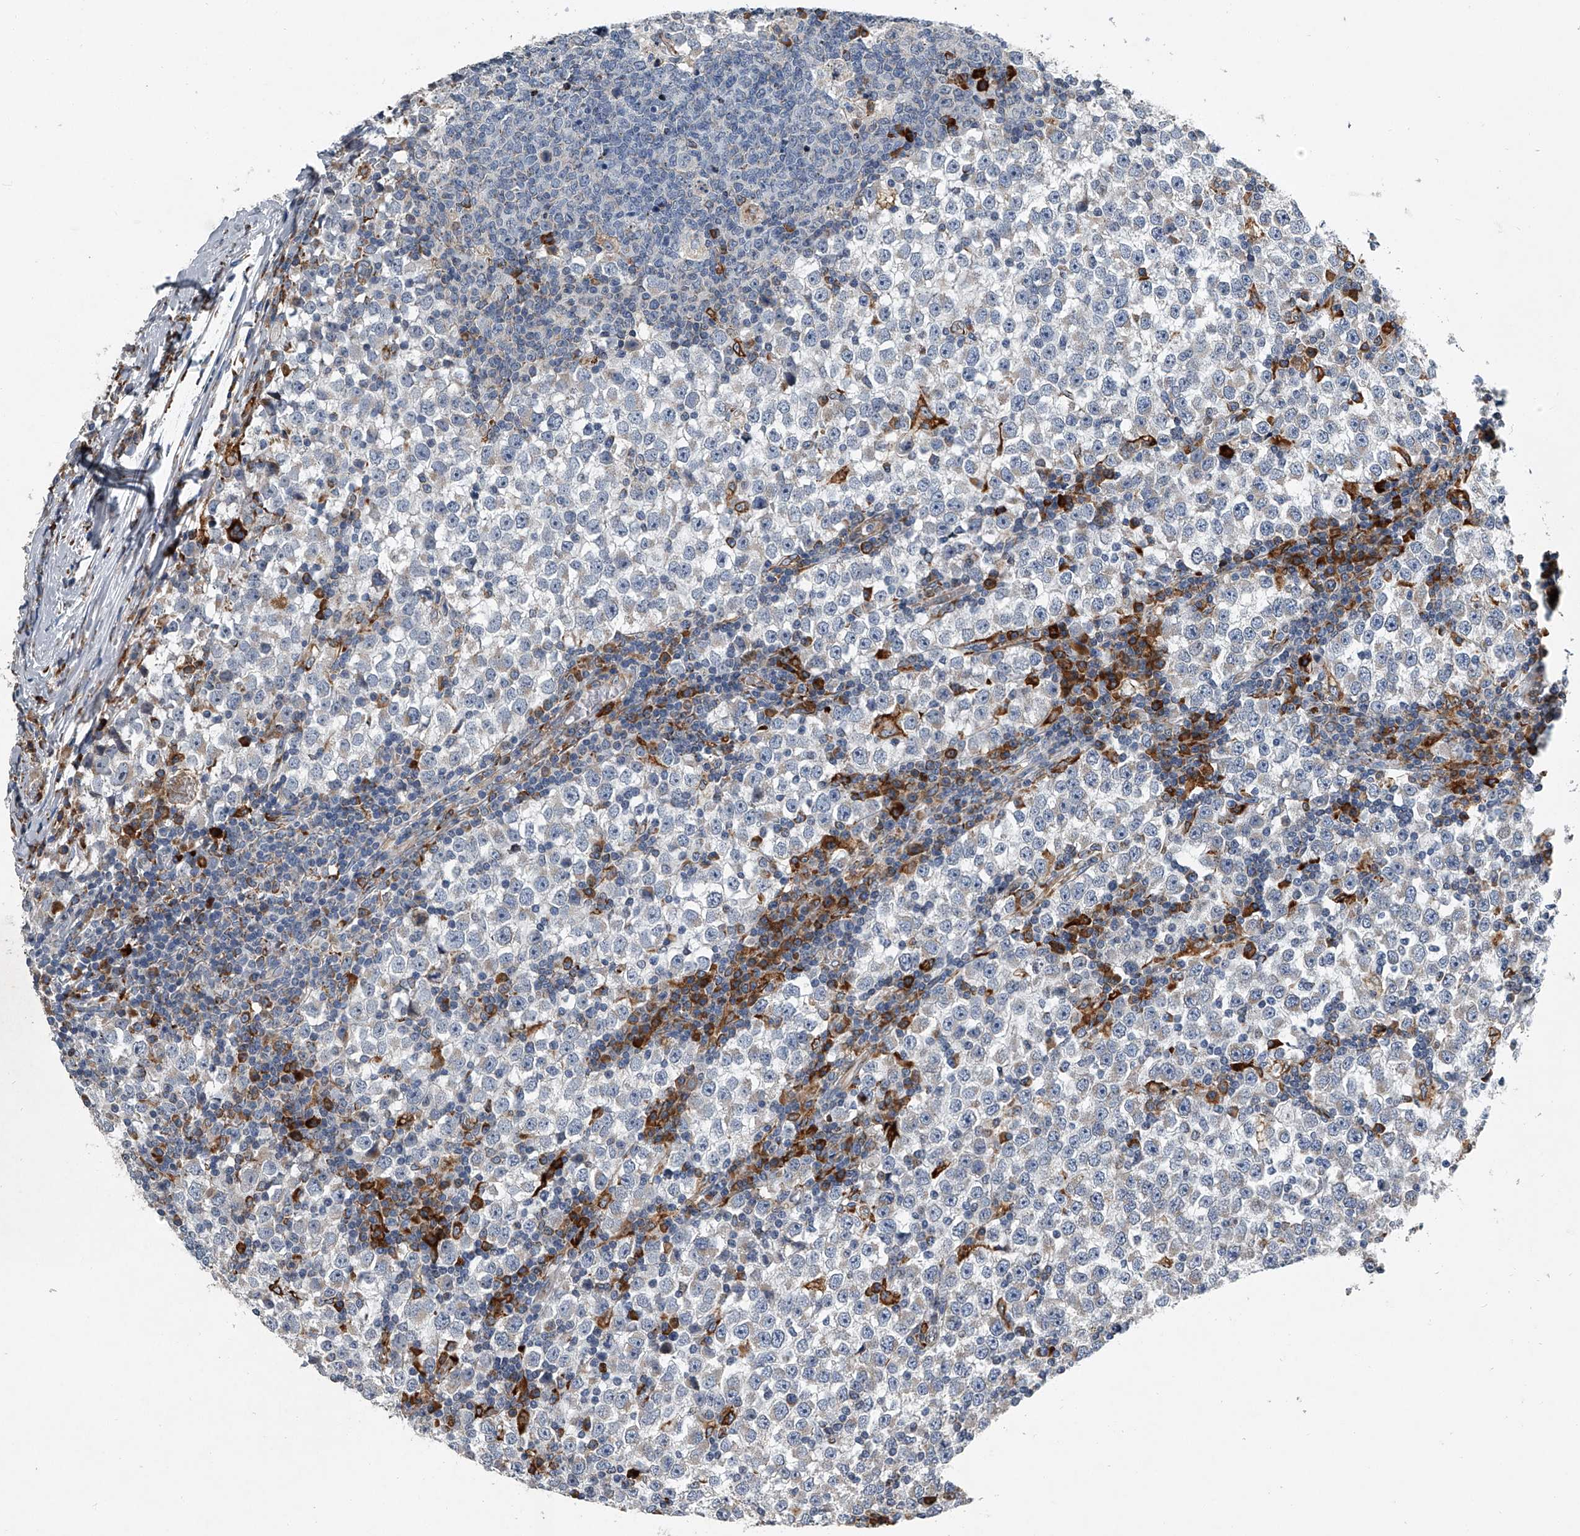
{"staining": {"intensity": "negative", "quantity": "none", "location": "none"}, "tissue": "testis cancer", "cell_type": "Tumor cells", "image_type": "cancer", "snomed": [{"axis": "morphology", "description": "Seminoma, NOS"}, {"axis": "topography", "description": "Testis"}], "caption": "Tumor cells show no significant expression in testis seminoma. (DAB (3,3'-diaminobenzidine) IHC, high magnification).", "gene": "TMEM63C", "patient": {"sex": "male", "age": 65}}